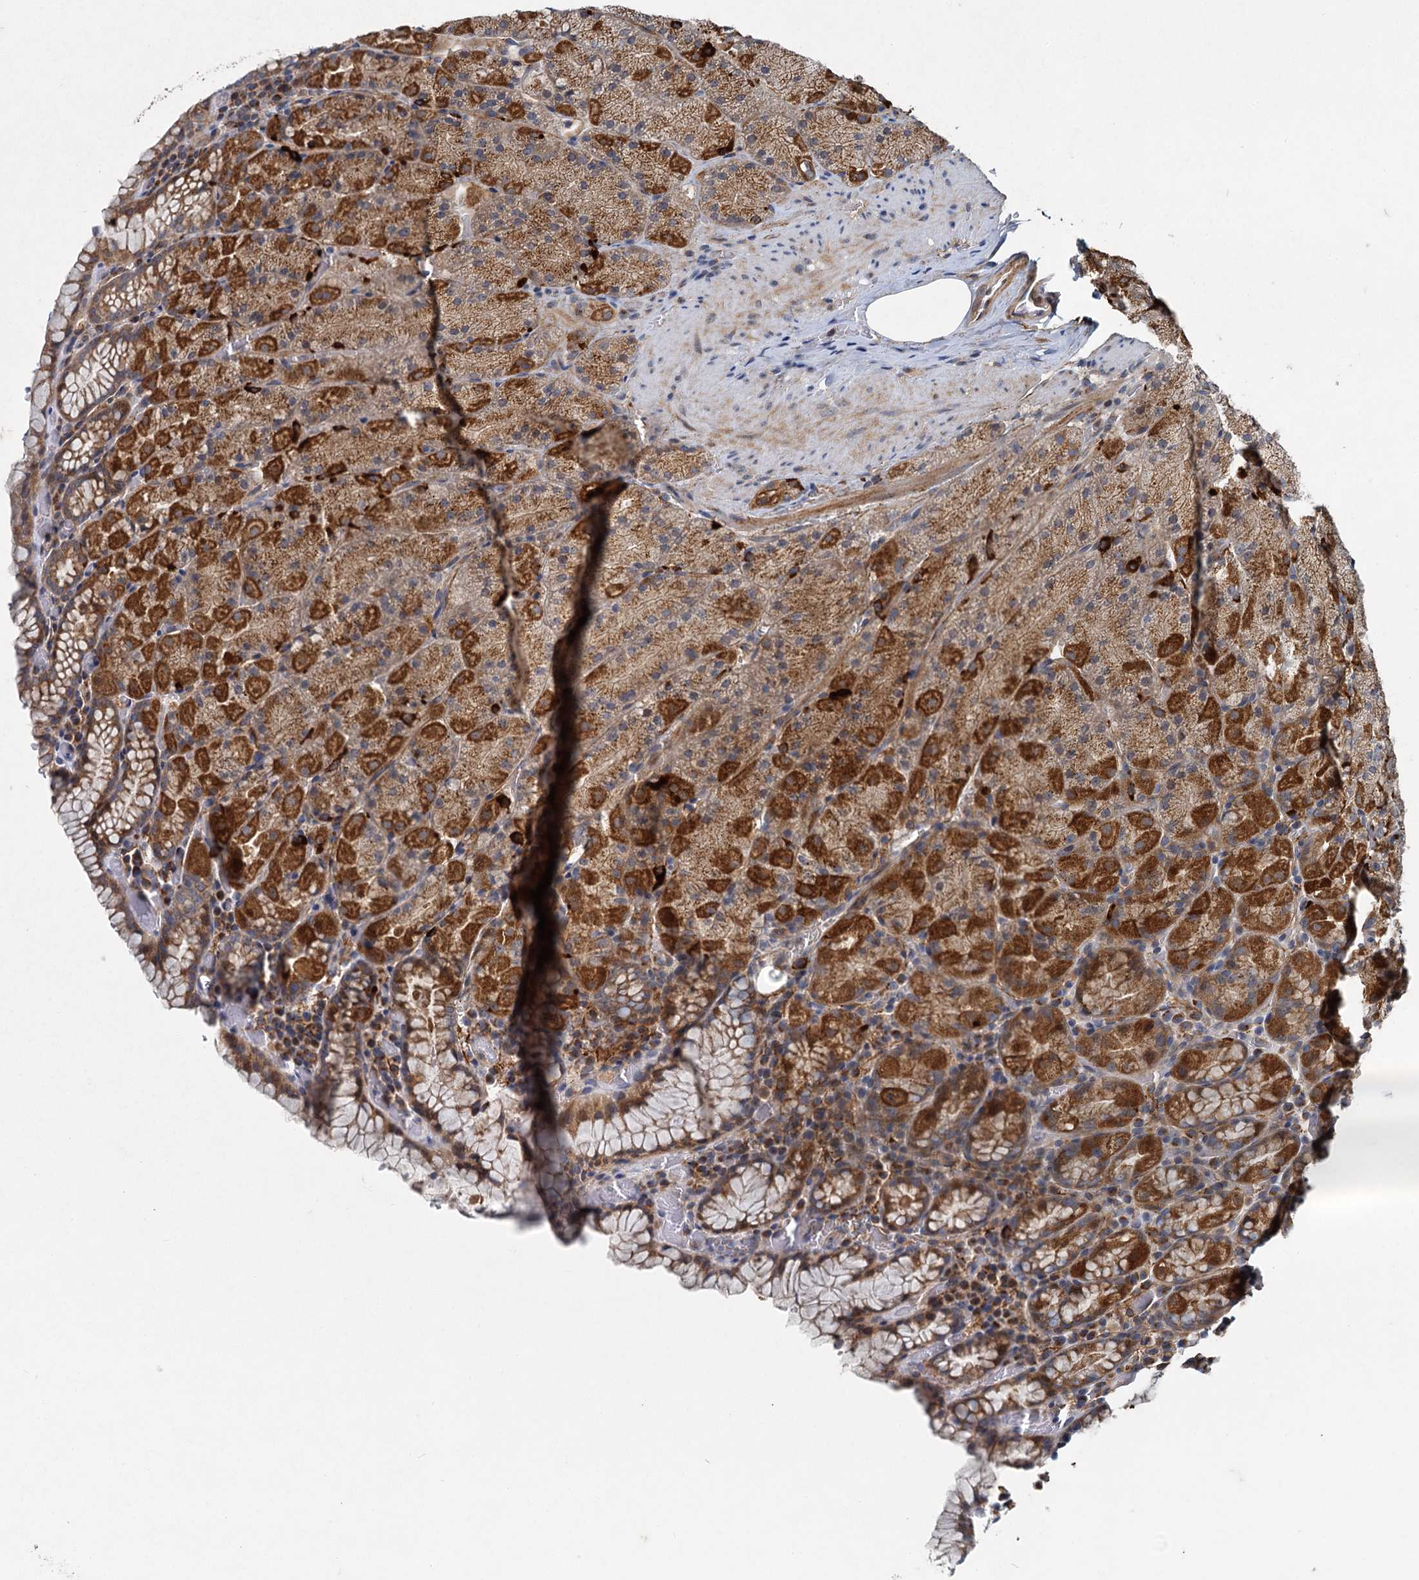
{"staining": {"intensity": "strong", "quantity": ">75%", "location": "cytoplasmic/membranous"}, "tissue": "stomach", "cell_type": "Glandular cells", "image_type": "normal", "snomed": [{"axis": "morphology", "description": "Normal tissue, NOS"}, {"axis": "topography", "description": "Stomach, upper"}, {"axis": "topography", "description": "Stomach, lower"}], "caption": "Unremarkable stomach shows strong cytoplasmic/membranous positivity in approximately >75% of glandular cells, visualized by immunohistochemistry.", "gene": "ADCY2", "patient": {"sex": "male", "age": 80}}